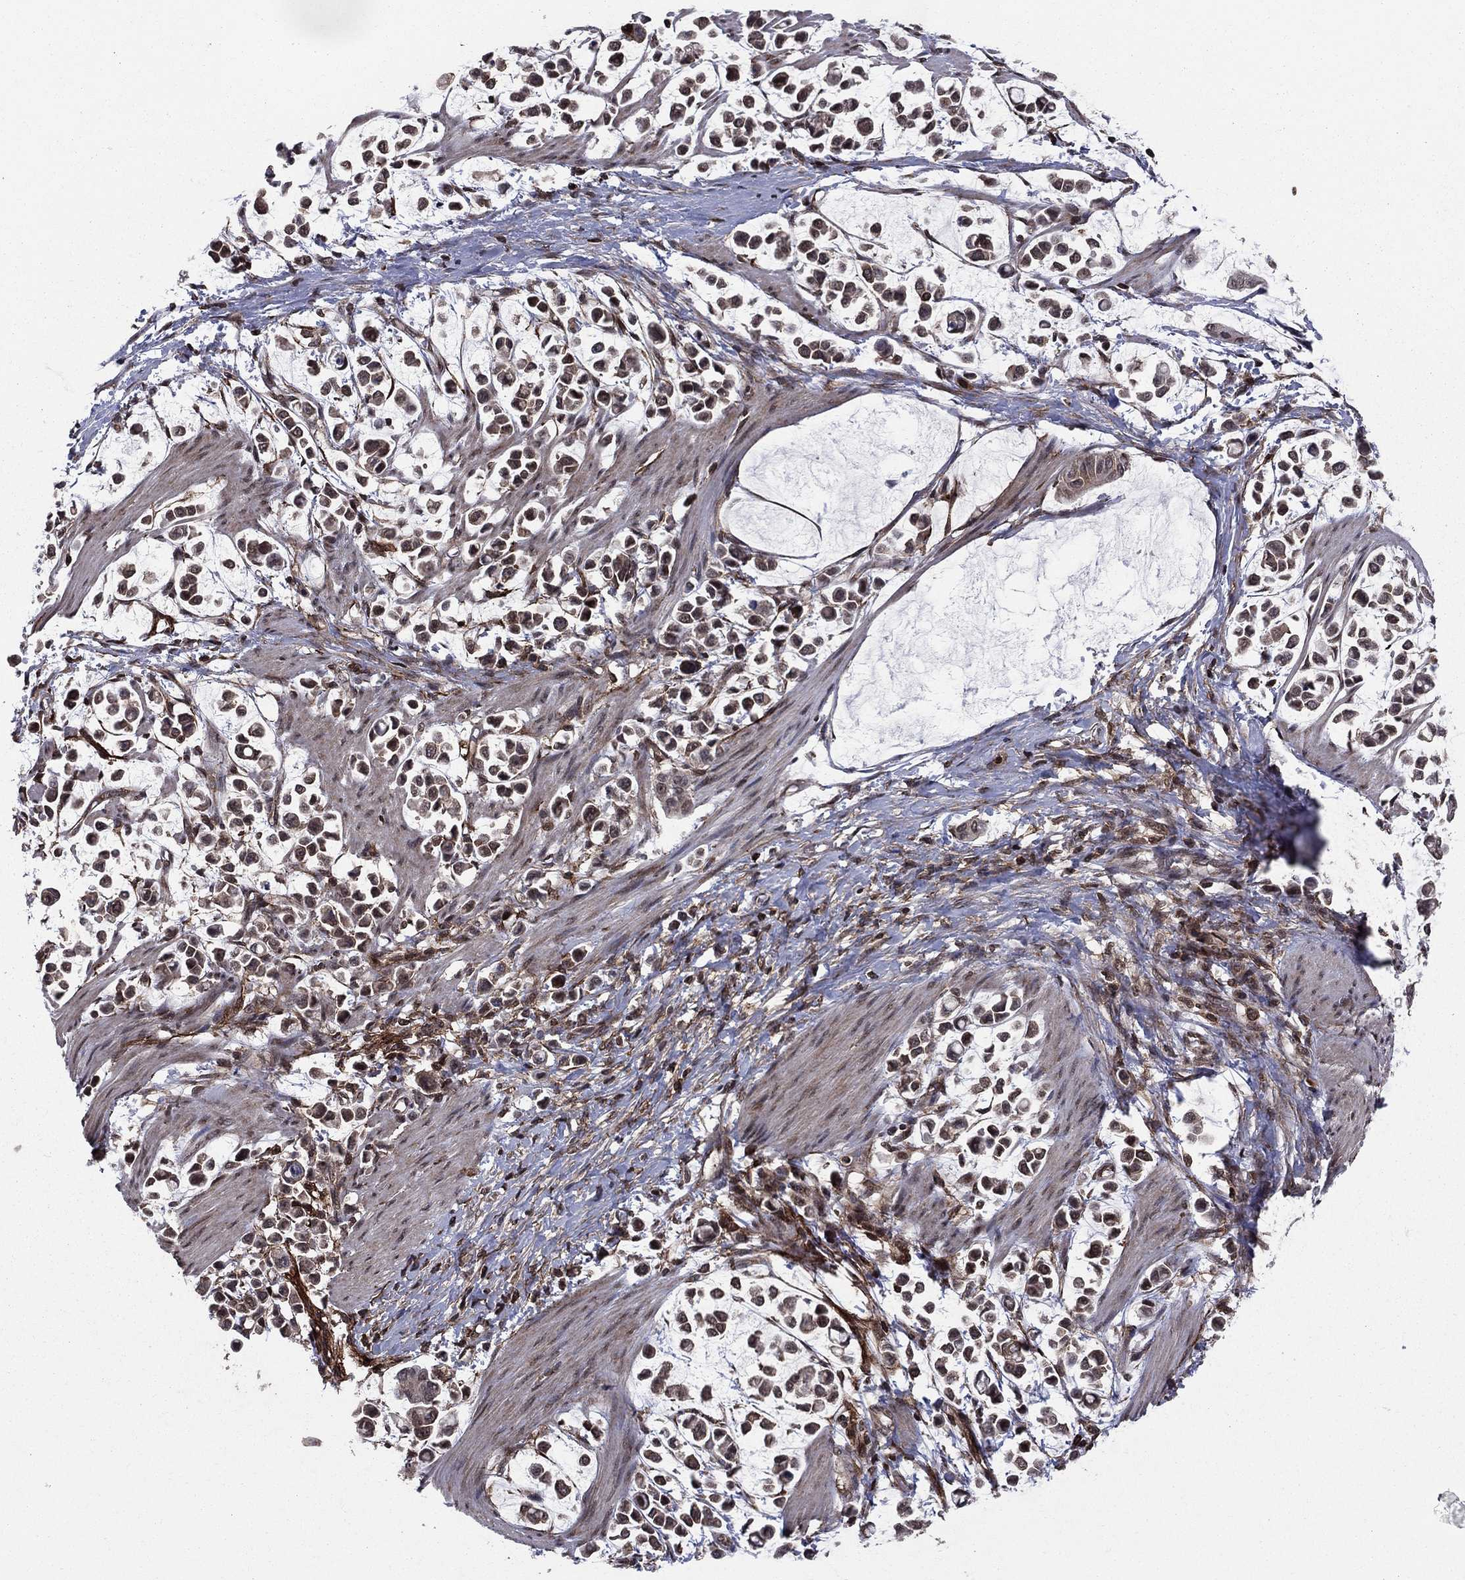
{"staining": {"intensity": "moderate", "quantity": "<25%", "location": "nuclear"}, "tissue": "stomach cancer", "cell_type": "Tumor cells", "image_type": "cancer", "snomed": [{"axis": "morphology", "description": "Adenocarcinoma, NOS"}, {"axis": "topography", "description": "Stomach"}], "caption": "High-power microscopy captured an immunohistochemistry (IHC) photomicrograph of stomach adenocarcinoma, revealing moderate nuclear staining in about <25% of tumor cells.", "gene": "SSX2IP", "patient": {"sex": "male", "age": 82}}